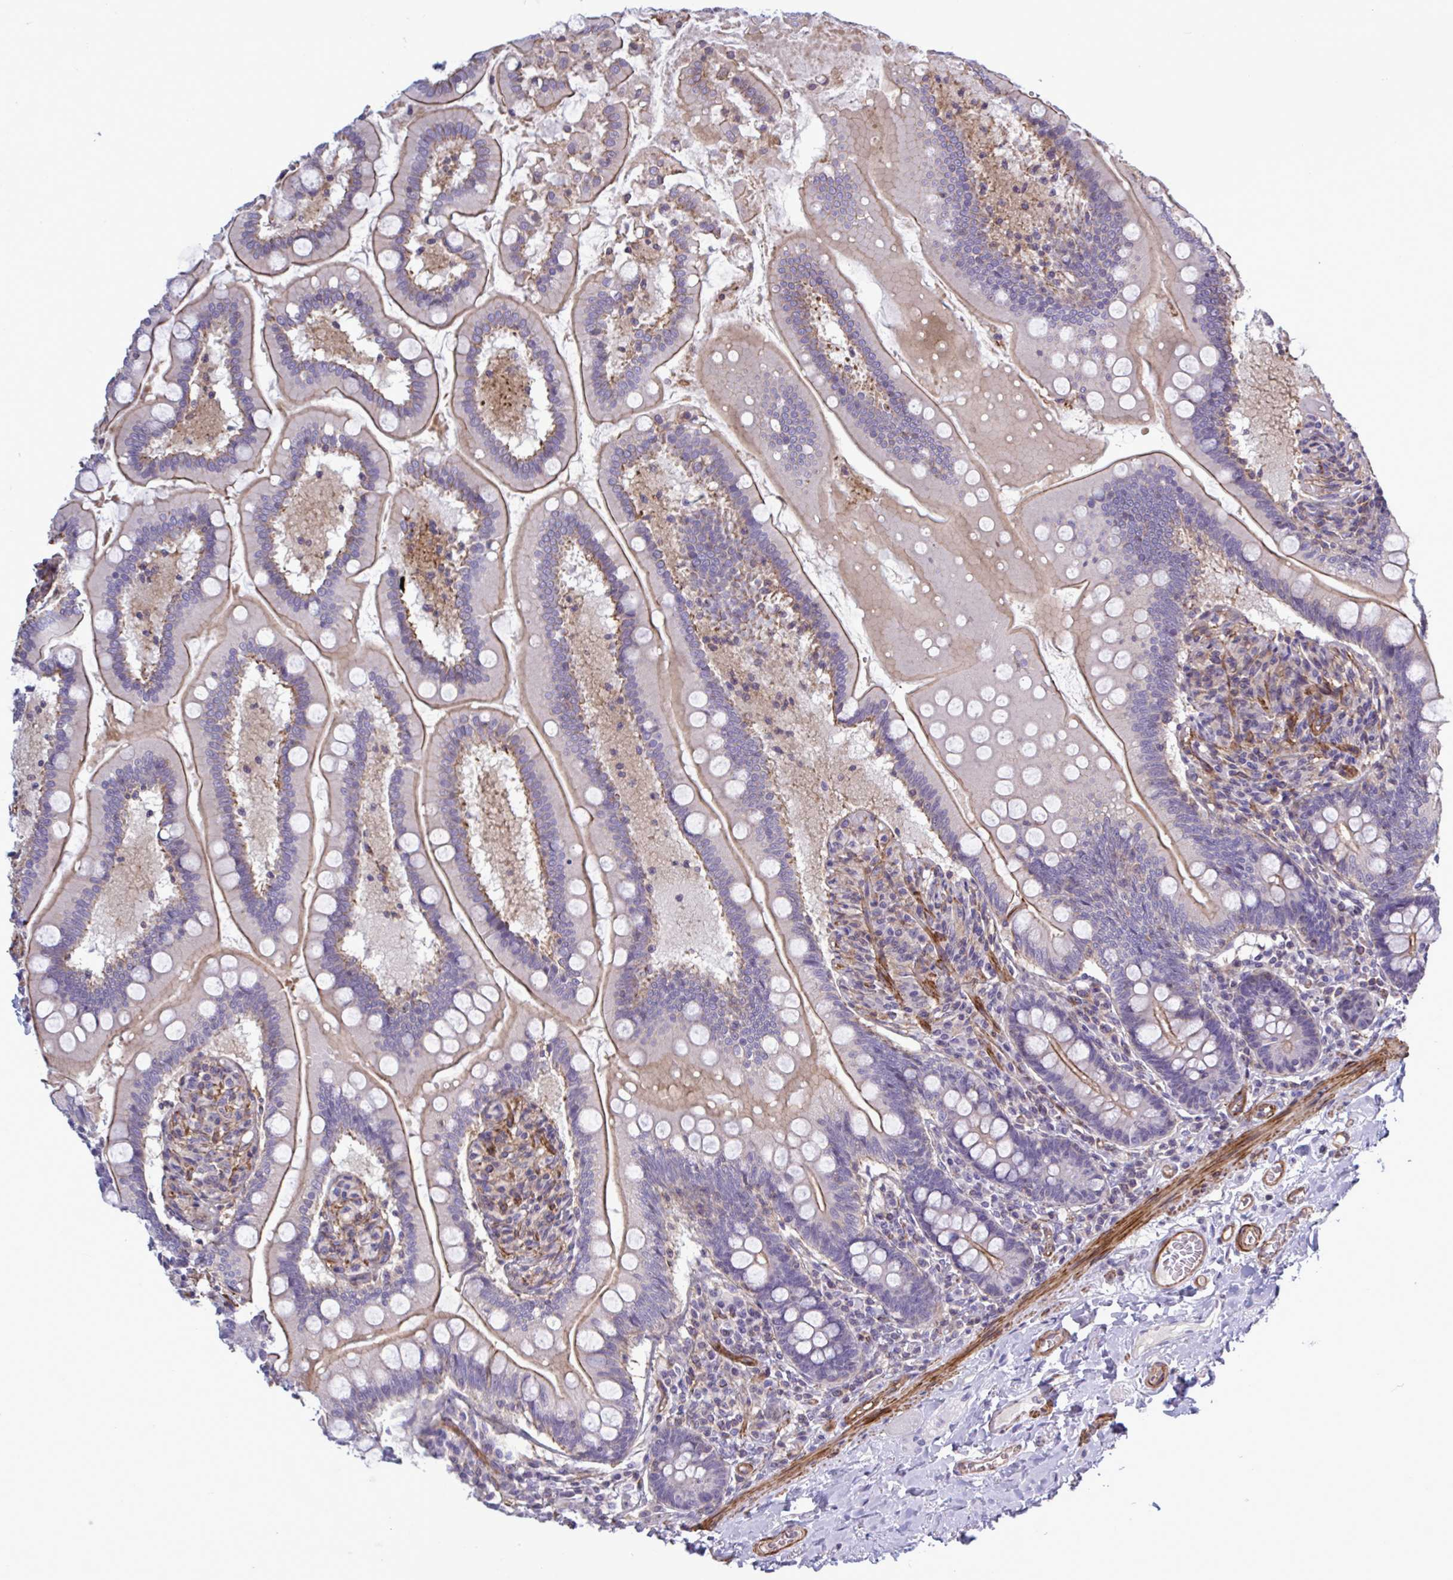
{"staining": {"intensity": "moderate", "quantity": "25%-75%", "location": "cytoplasmic/membranous"}, "tissue": "small intestine", "cell_type": "Glandular cells", "image_type": "normal", "snomed": [{"axis": "morphology", "description": "Normal tissue, NOS"}, {"axis": "topography", "description": "Small intestine"}], "caption": "The immunohistochemical stain highlights moderate cytoplasmic/membranous positivity in glandular cells of normal small intestine.", "gene": "SHISA7", "patient": {"sex": "female", "age": 64}}